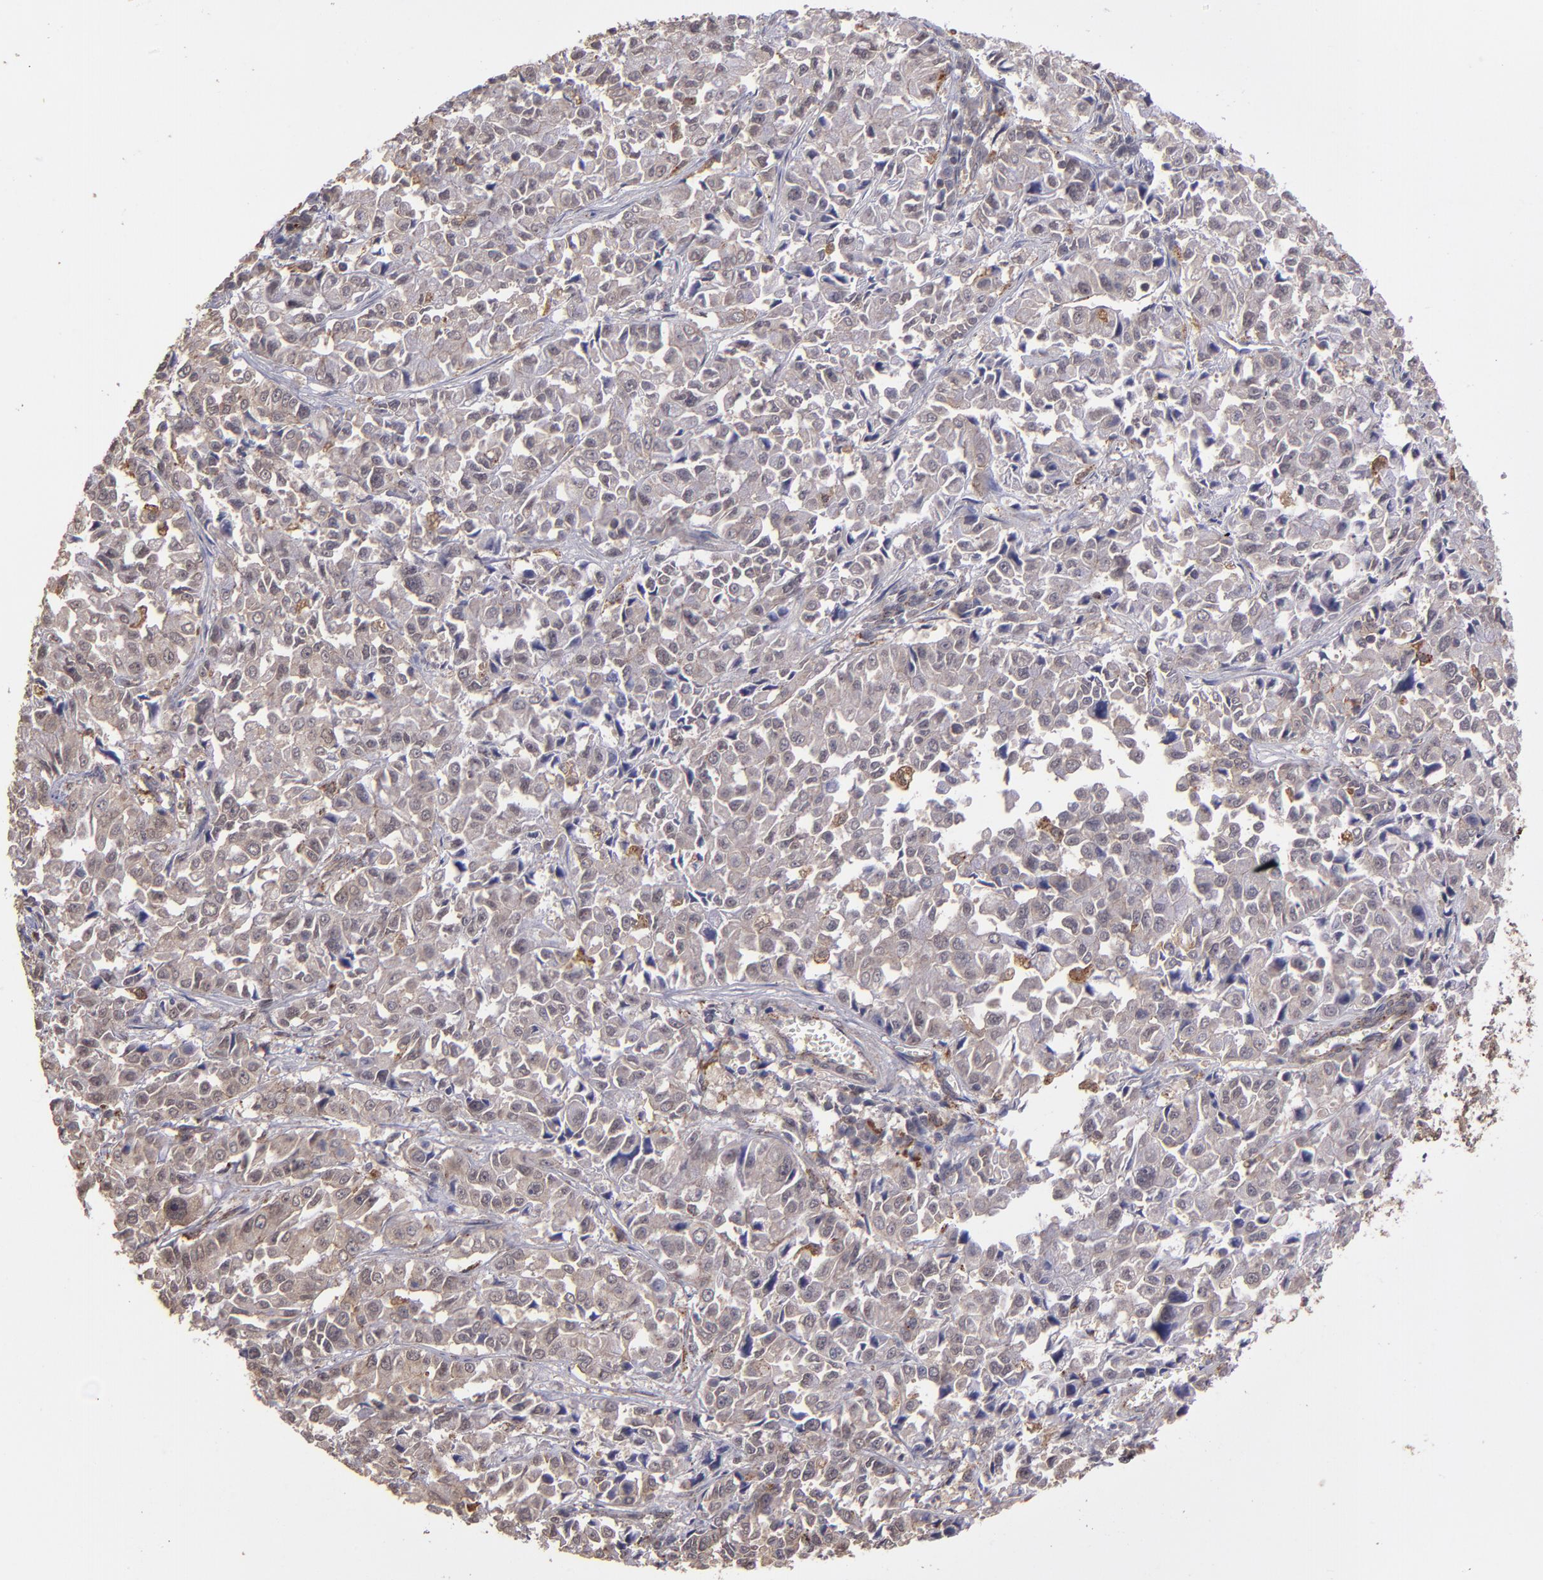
{"staining": {"intensity": "weak", "quantity": ">75%", "location": "cytoplasmic/membranous,nuclear"}, "tissue": "pancreatic cancer", "cell_type": "Tumor cells", "image_type": "cancer", "snomed": [{"axis": "morphology", "description": "Adenocarcinoma, NOS"}, {"axis": "topography", "description": "Pancreas"}], "caption": "This is a histology image of immunohistochemistry staining of adenocarcinoma (pancreatic), which shows weak expression in the cytoplasmic/membranous and nuclear of tumor cells.", "gene": "SIPA1L1", "patient": {"sex": "female", "age": 52}}